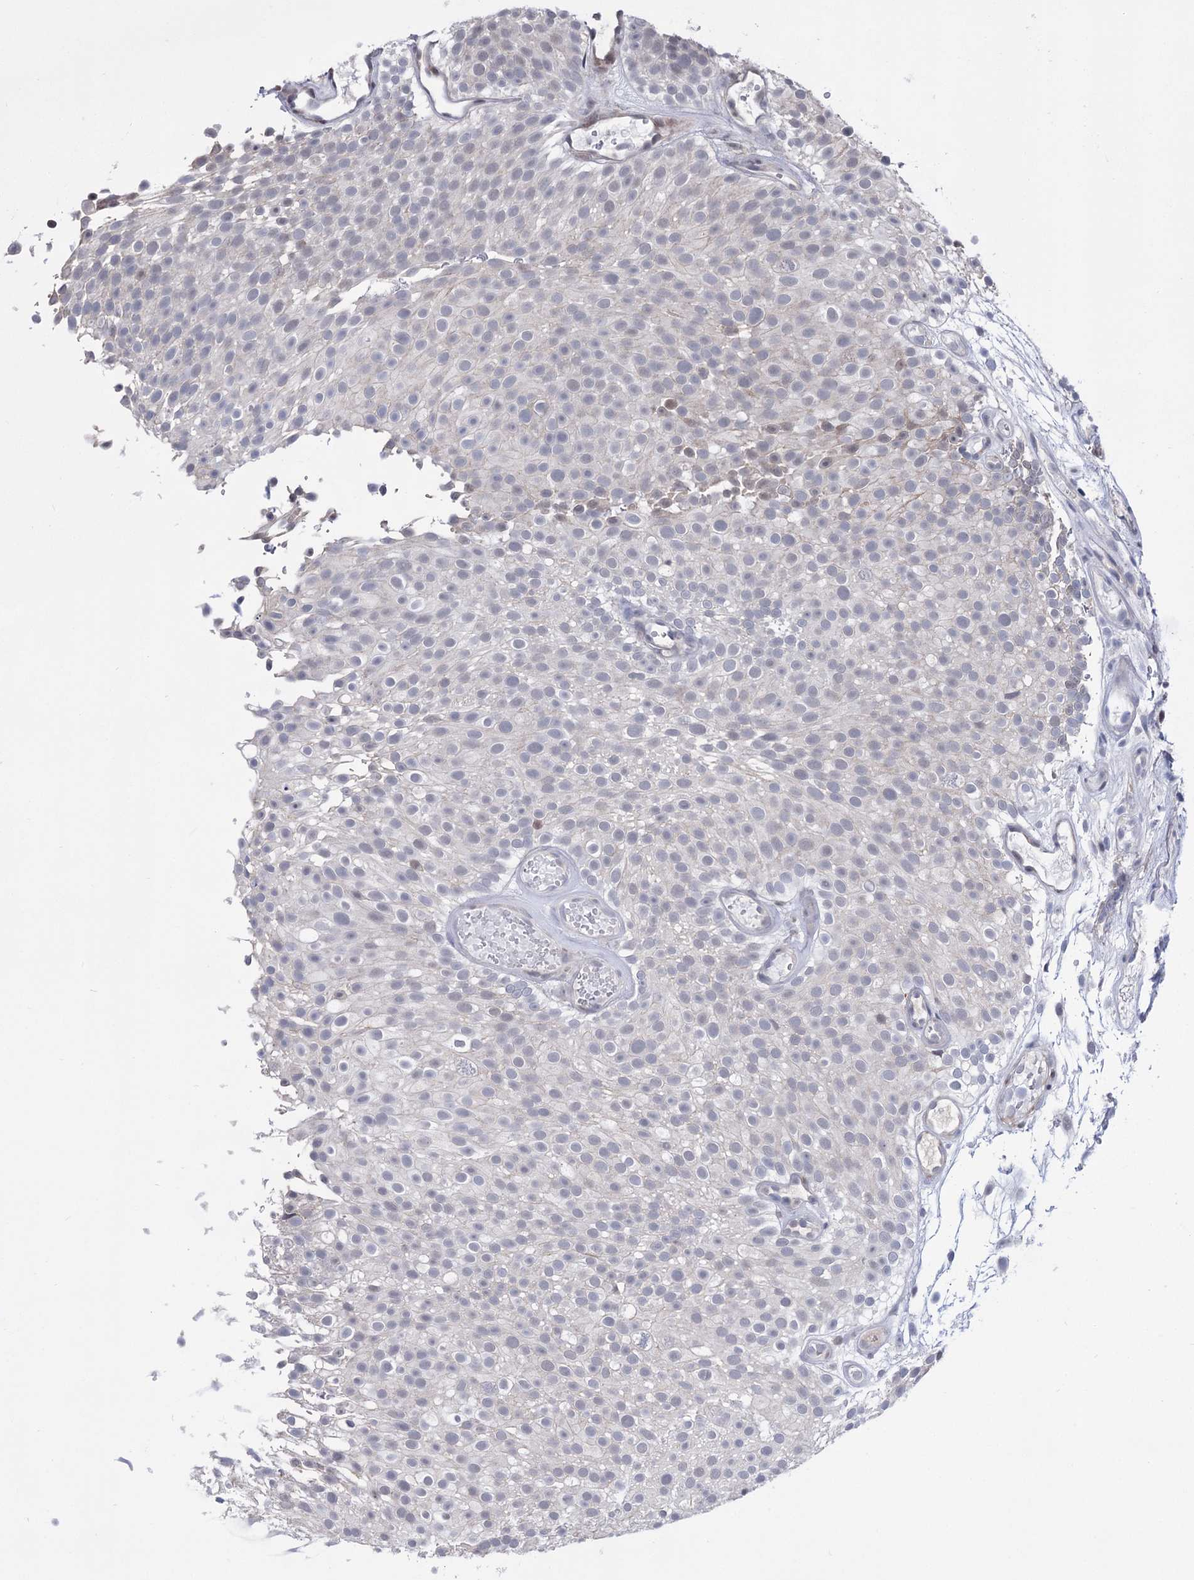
{"staining": {"intensity": "negative", "quantity": "none", "location": "none"}, "tissue": "urothelial cancer", "cell_type": "Tumor cells", "image_type": "cancer", "snomed": [{"axis": "morphology", "description": "Urothelial carcinoma, Low grade"}, {"axis": "topography", "description": "Urinary bladder"}], "caption": "Tumor cells are negative for brown protein staining in urothelial cancer.", "gene": "PPRC1", "patient": {"sex": "male", "age": 78}}